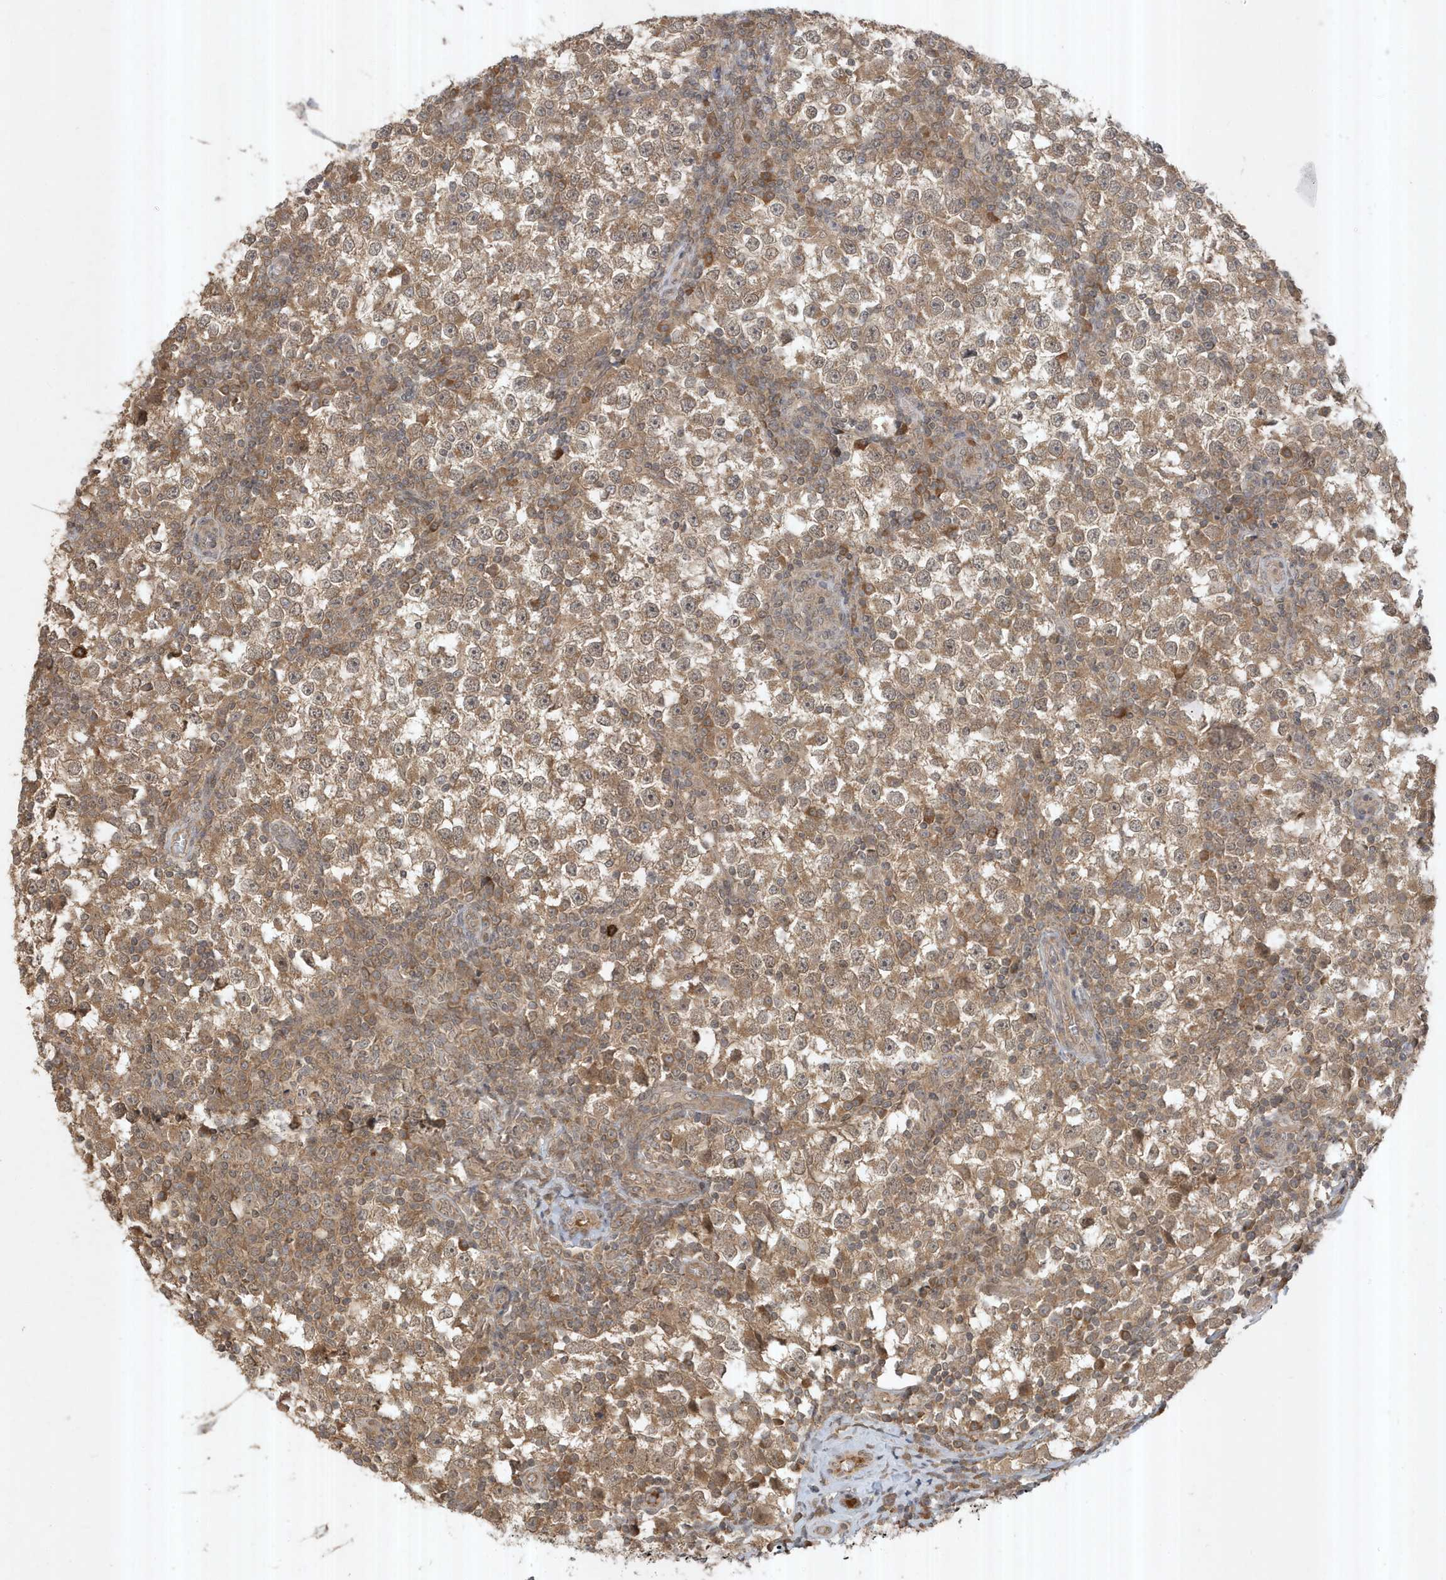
{"staining": {"intensity": "moderate", "quantity": ">75%", "location": "cytoplasmic/membranous"}, "tissue": "testis cancer", "cell_type": "Tumor cells", "image_type": "cancer", "snomed": [{"axis": "morphology", "description": "Seminoma, NOS"}, {"axis": "topography", "description": "Testis"}], "caption": "Testis cancer stained with IHC exhibits moderate cytoplasmic/membranous expression in about >75% of tumor cells. The protein is stained brown, and the nuclei are stained in blue (DAB (3,3'-diaminobenzidine) IHC with brightfield microscopy, high magnification).", "gene": "ABCB9", "patient": {"sex": "male", "age": 65}}